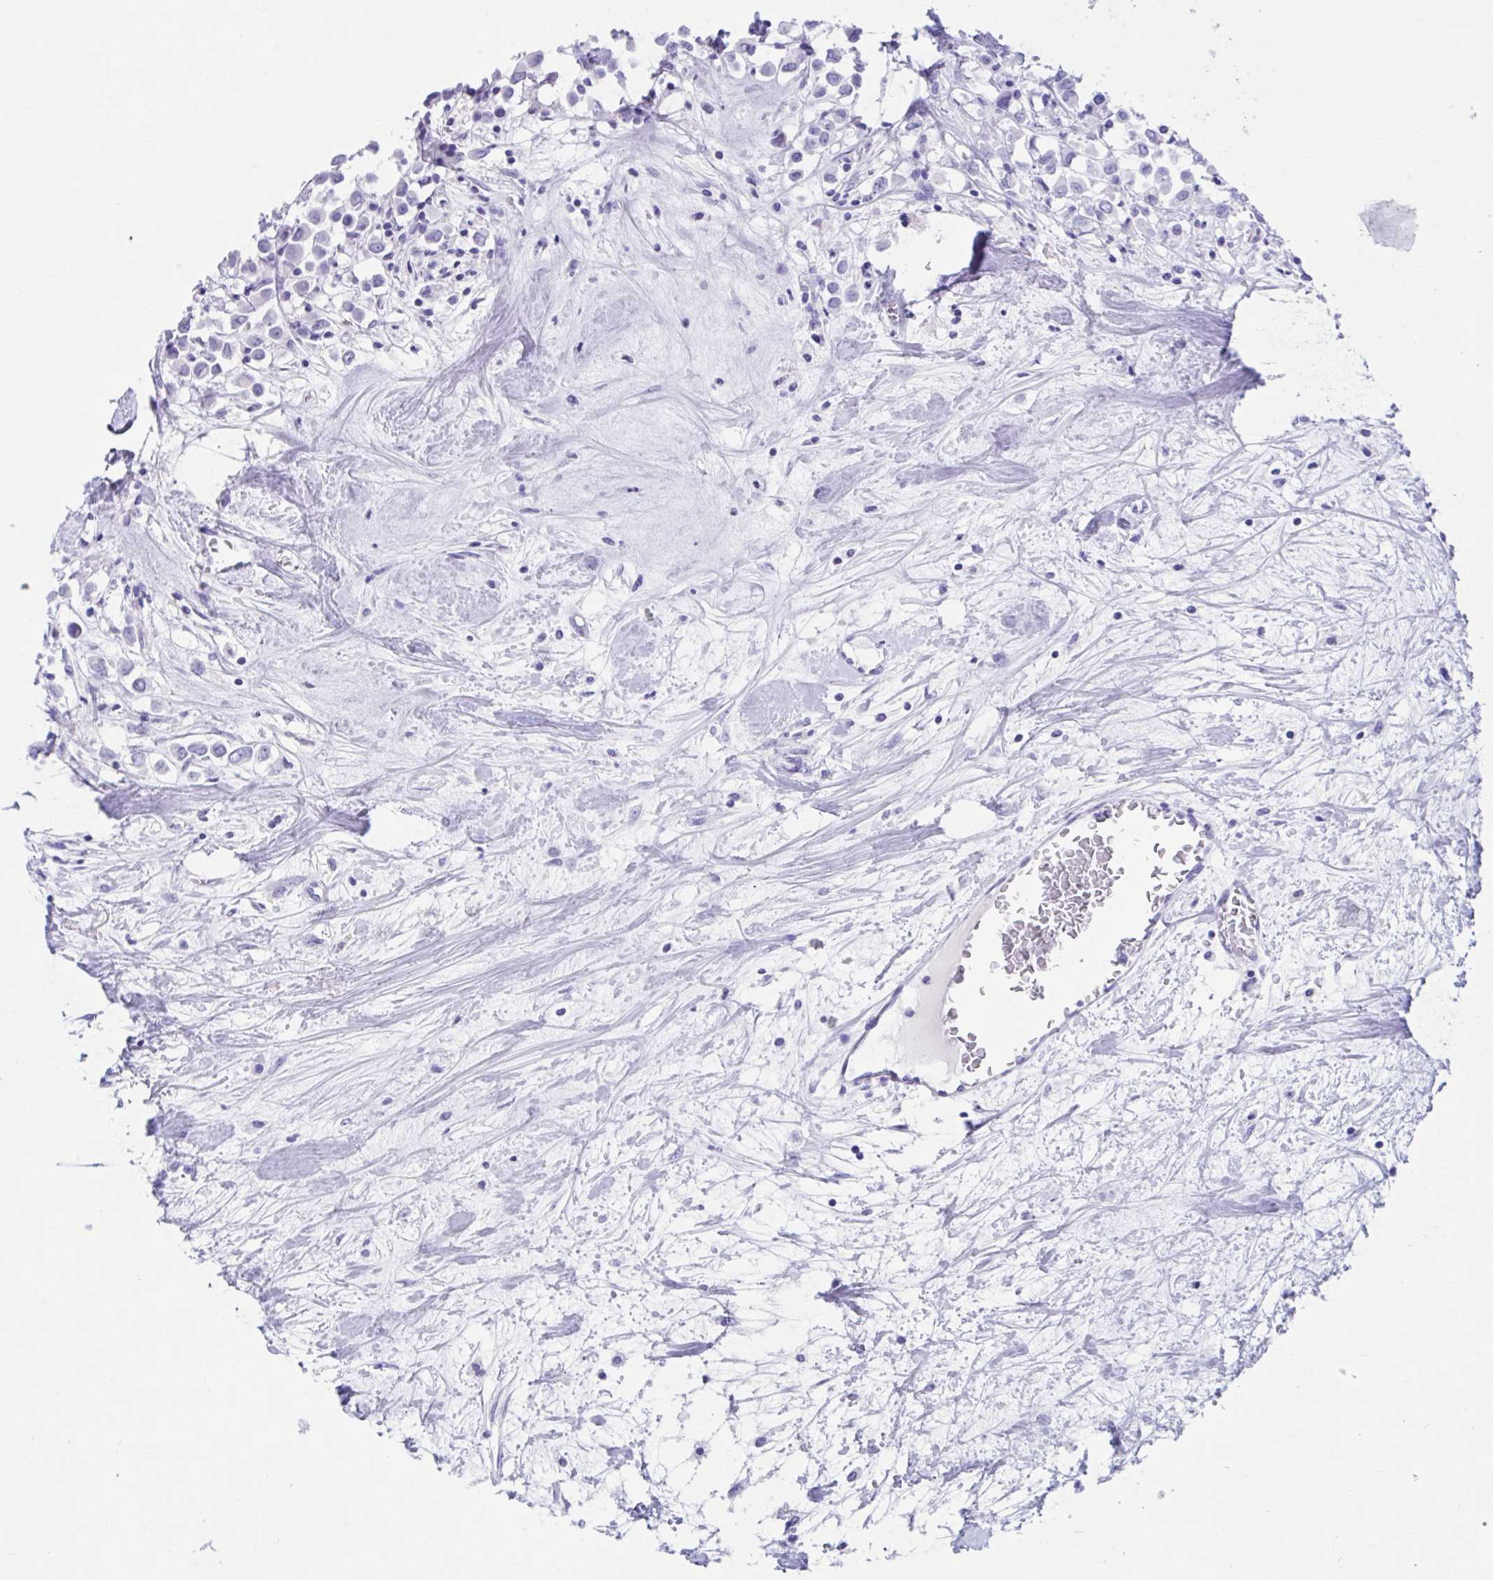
{"staining": {"intensity": "negative", "quantity": "none", "location": "none"}, "tissue": "breast cancer", "cell_type": "Tumor cells", "image_type": "cancer", "snomed": [{"axis": "morphology", "description": "Duct carcinoma"}, {"axis": "topography", "description": "Breast"}], "caption": "Image shows no protein expression in tumor cells of invasive ductal carcinoma (breast) tissue.", "gene": "TMEM35A", "patient": {"sex": "female", "age": 61}}